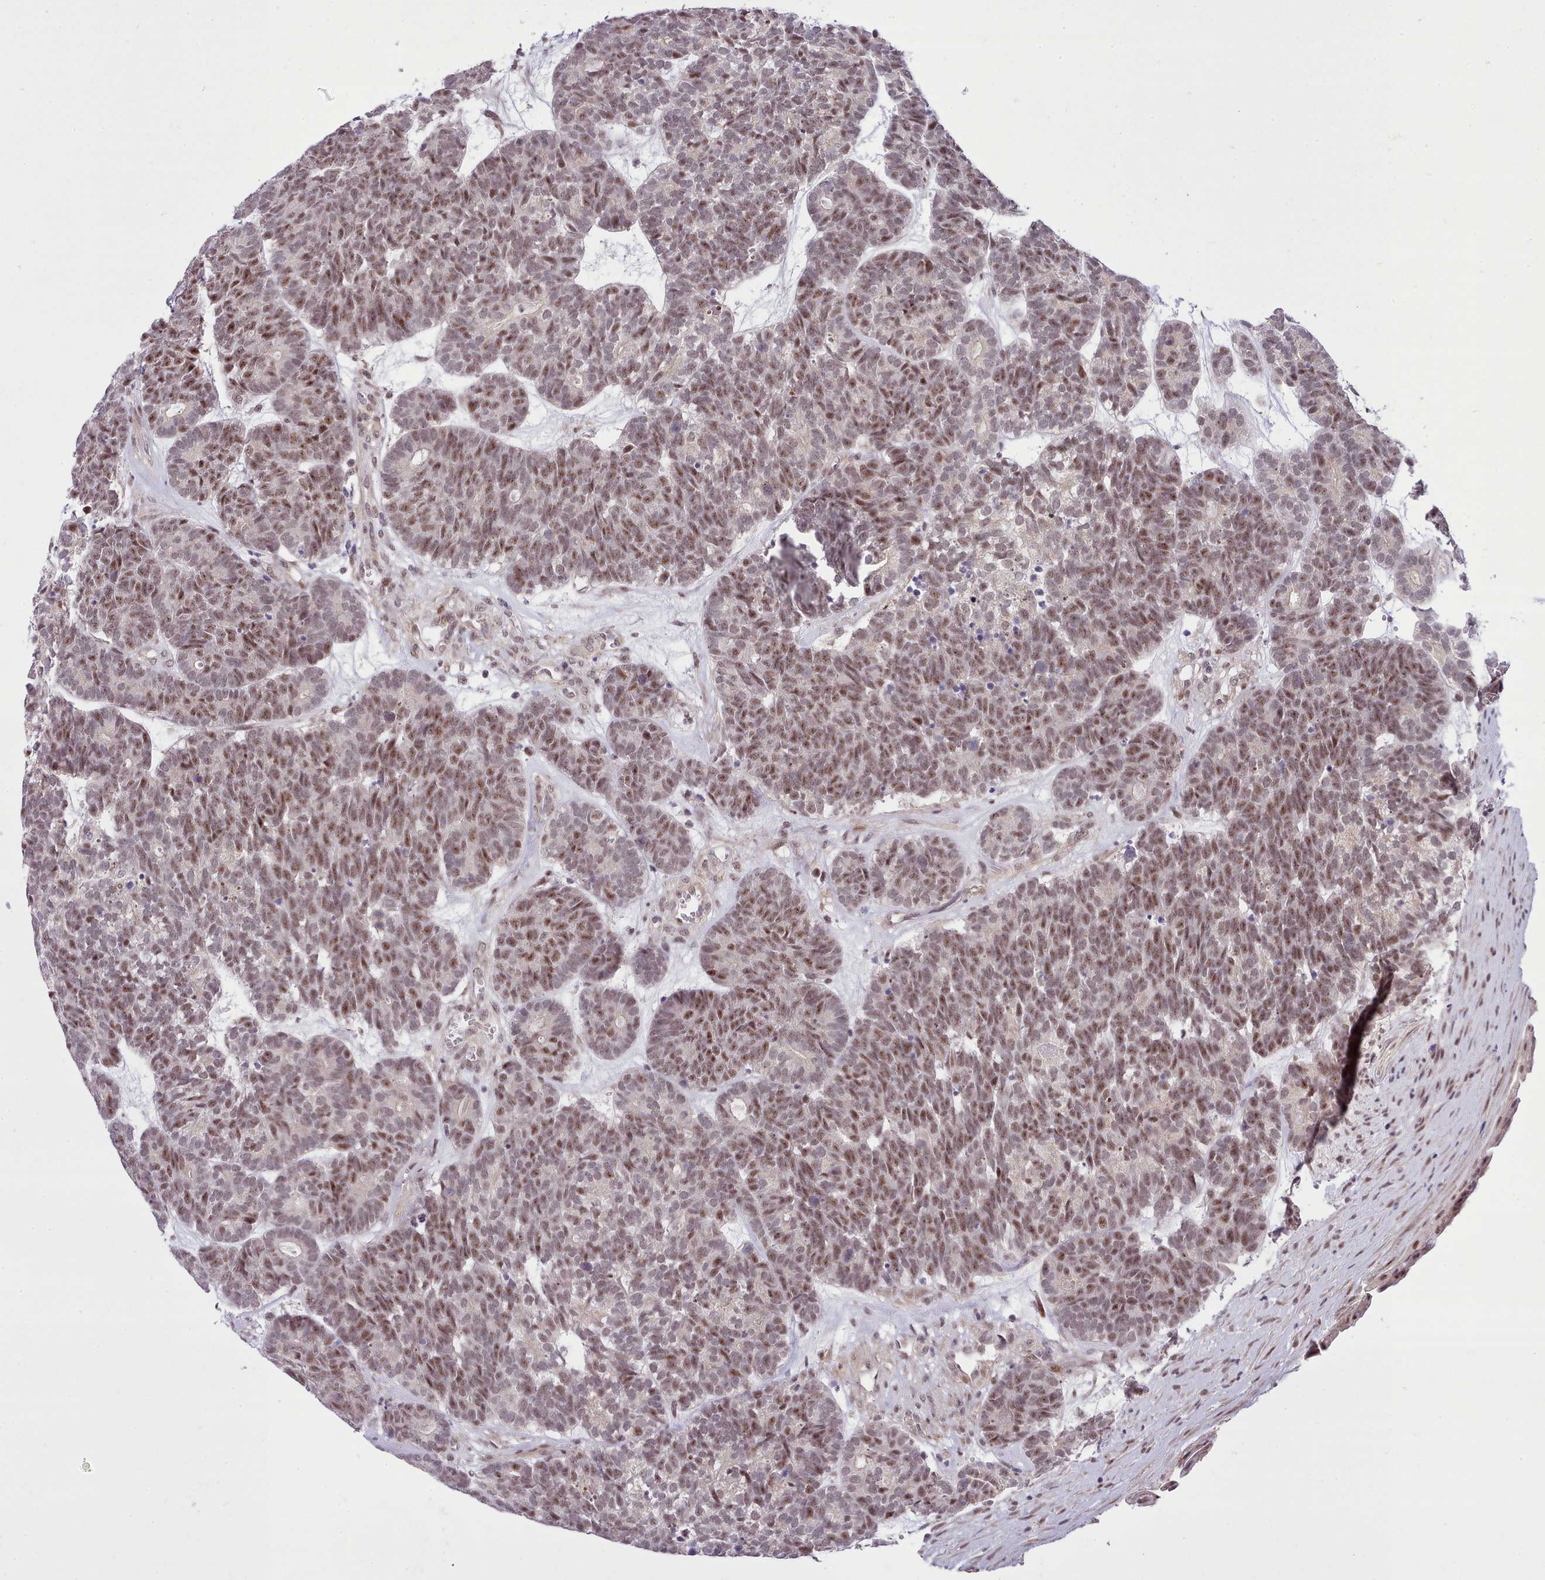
{"staining": {"intensity": "moderate", "quantity": ">75%", "location": "nuclear"}, "tissue": "head and neck cancer", "cell_type": "Tumor cells", "image_type": "cancer", "snomed": [{"axis": "morphology", "description": "Adenocarcinoma, NOS"}, {"axis": "topography", "description": "Head-Neck"}], "caption": "This is an image of immunohistochemistry (IHC) staining of head and neck adenocarcinoma, which shows moderate positivity in the nuclear of tumor cells.", "gene": "HOXB7", "patient": {"sex": "female", "age": 81}}